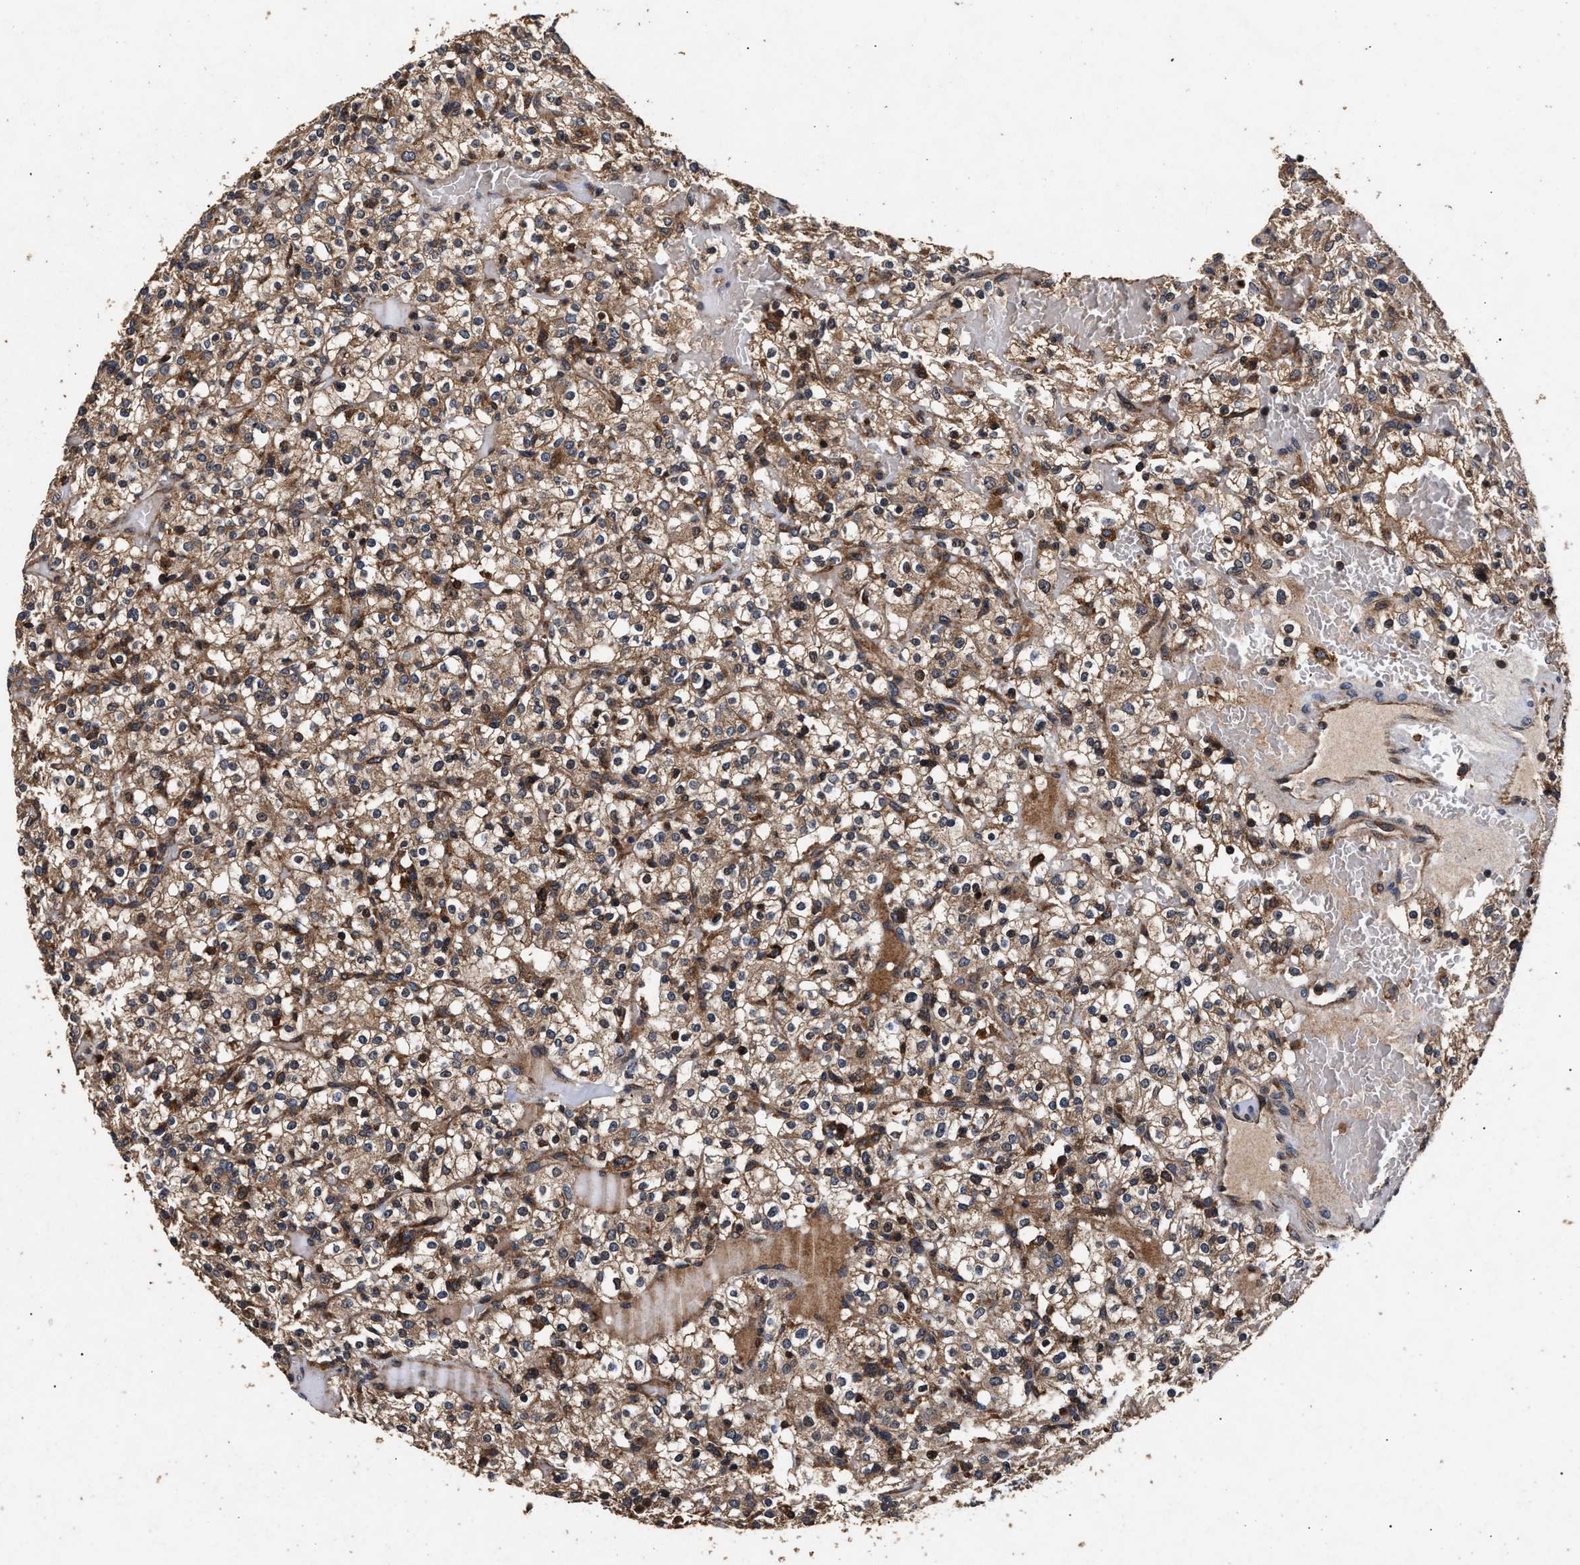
{"staining": {"intensity": "moderate", "quantity": ">75%", "location": "cytoplasmic/membranous"}, "tissue": "renal cancer", "cell_type": "Tumor cells", "image_type": "cancer", "snomed": [{"axis": "morphology", "description": "Normal tissue, NOS"}, {"axis": "morphology", "description": "Adenocarcinoma, NOS"}, {"axis": "topography", "description": "Kidney"}], "caption": "Moderate cytoplasmic/membranous staining is seen in approximately >75% of tumor cells in adenocarcinoma (renal).", "gene": "NFKB2", "patient": {"sex": "female", "age": 72}}